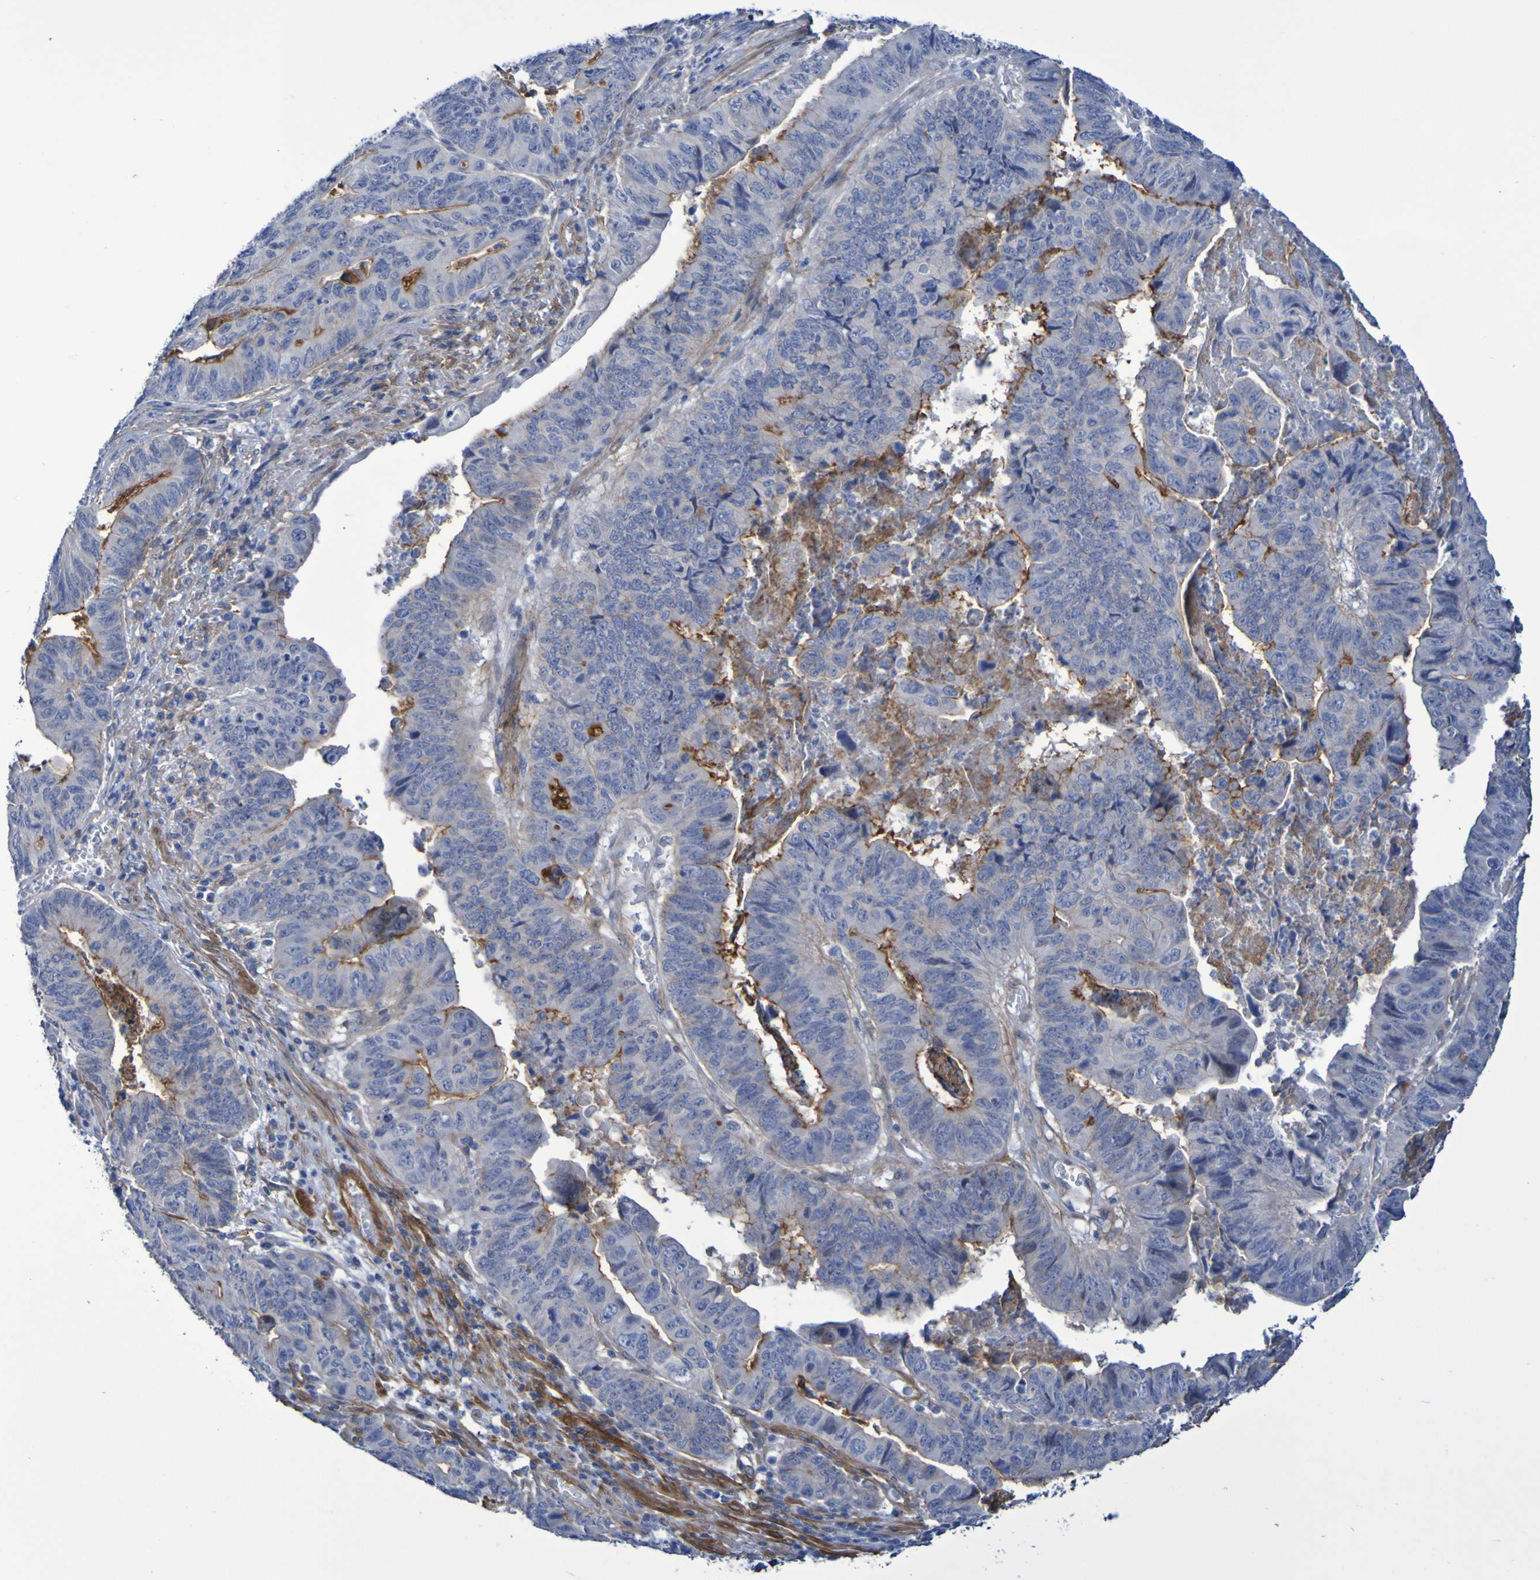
{"staining": {"intensity": "negative", "quantity": "none", "location": "none"}, "tissue": "stomach cancer", "cell_type": "Tumor cells", "image_type": "cancer", "snomed": [{"axis": "morphology", "description": "Adenocarcinoma, NOS"}, {"axis": "topography", "description": "Stomach, lower"}], "caption": "Tumor cells show no significant staining in adenocarcinoma (stomach).", "gene": "LPP", "patient": {"sex": "male", "age": 77}}